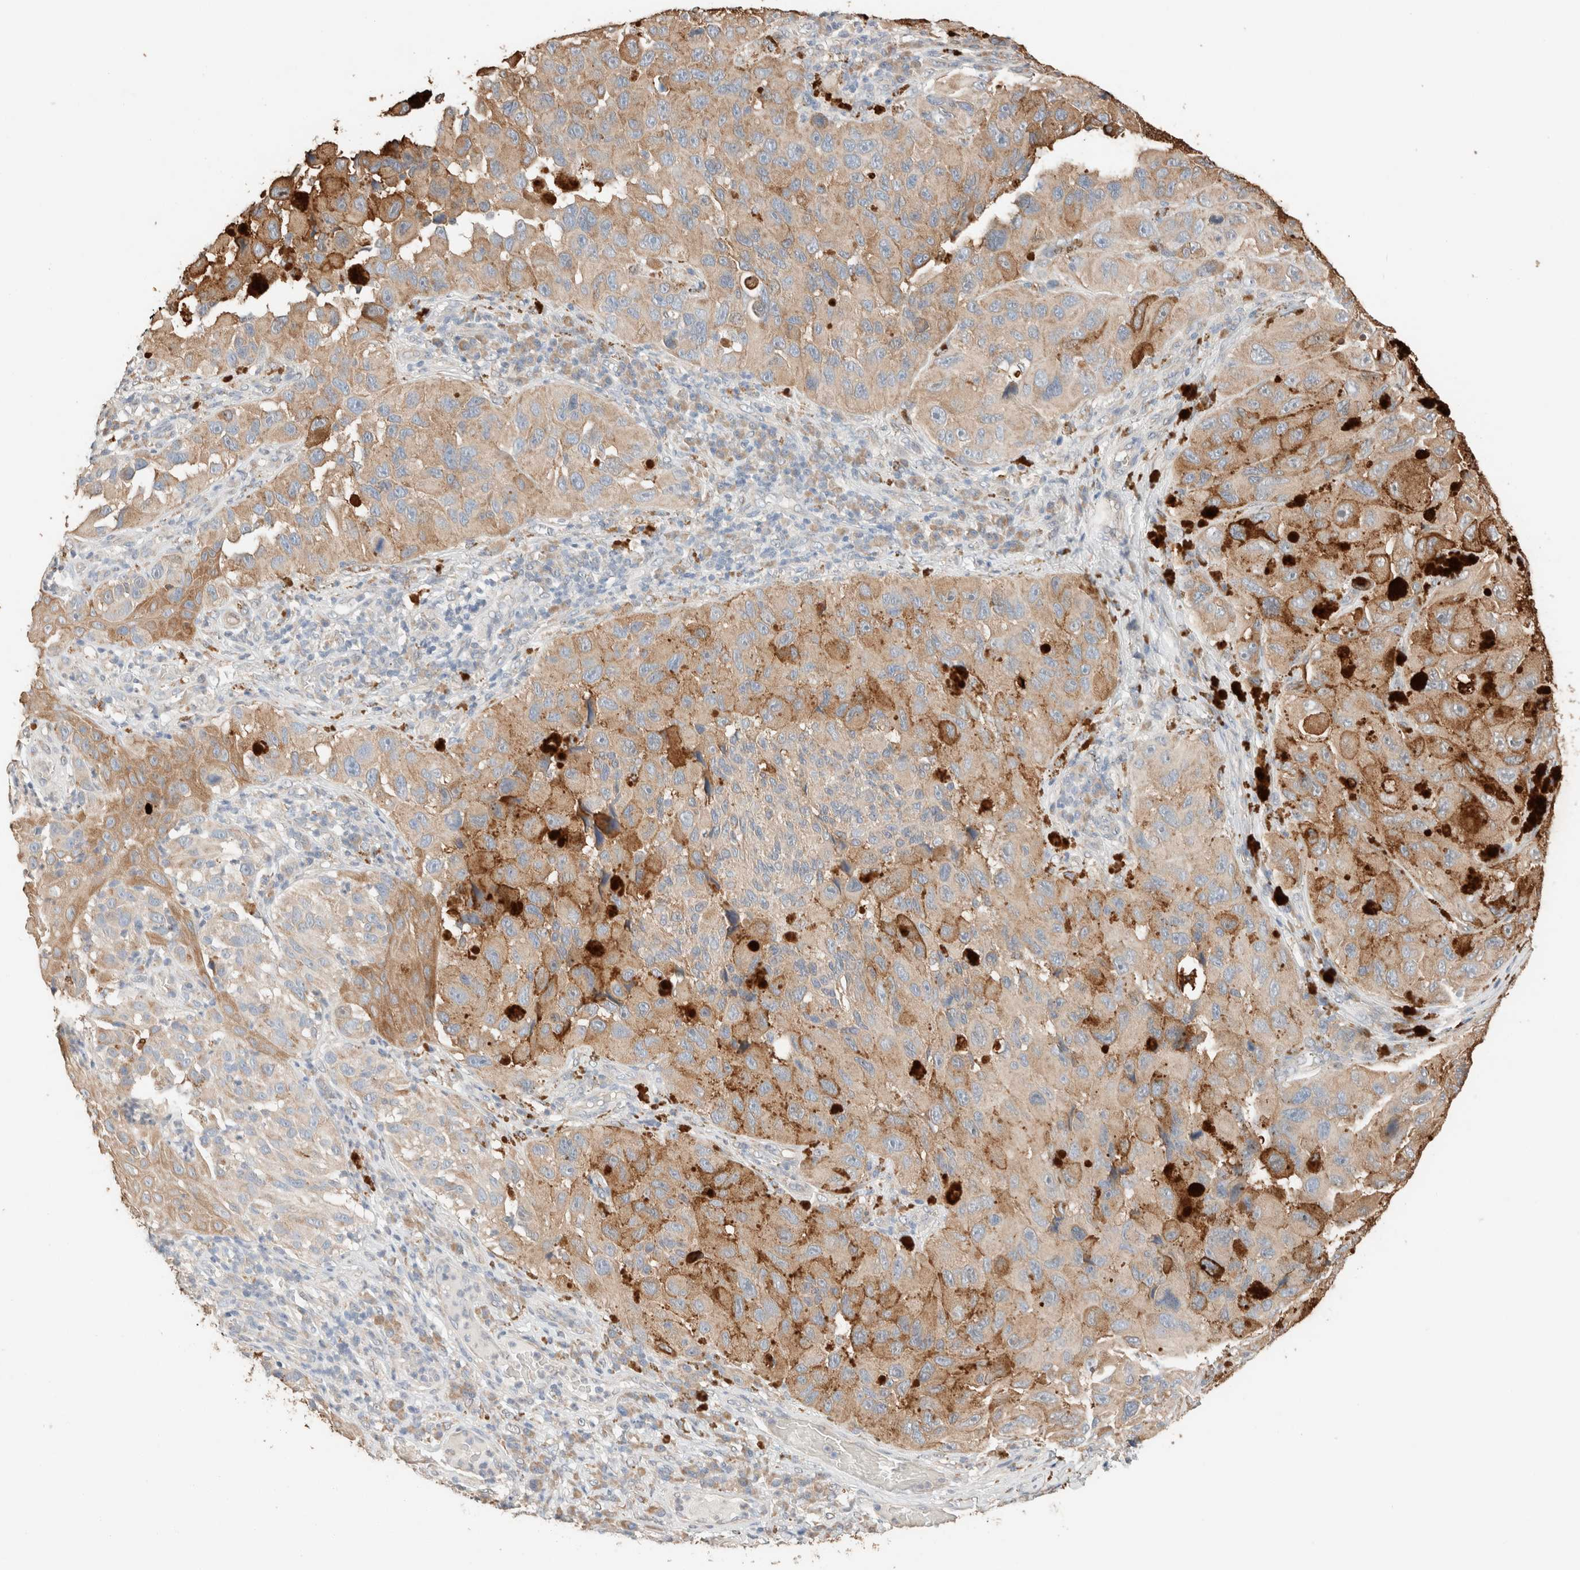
{"staining": {"intensity": "weak", "quantity": ">75%", "location": "cytoplasmic/membranous"}, "tissue": "melanoma", "cell_type": "Tumor cells", "image_type": "cancer", "snomed": [{"axis": "morphology", "description": "Malignant melanoma, NOS"}, {"axis": "topography", "description": "Skin"}], "caption": "This histopathology image exhibits immunohistochemistry (IHC) staining of melanoma, with low weak cytoplasmic/membranous positivity in approximately >75% of tumor cells.", "gene": "TUBD1", "patient": {"sex": "female", "age": 73}}